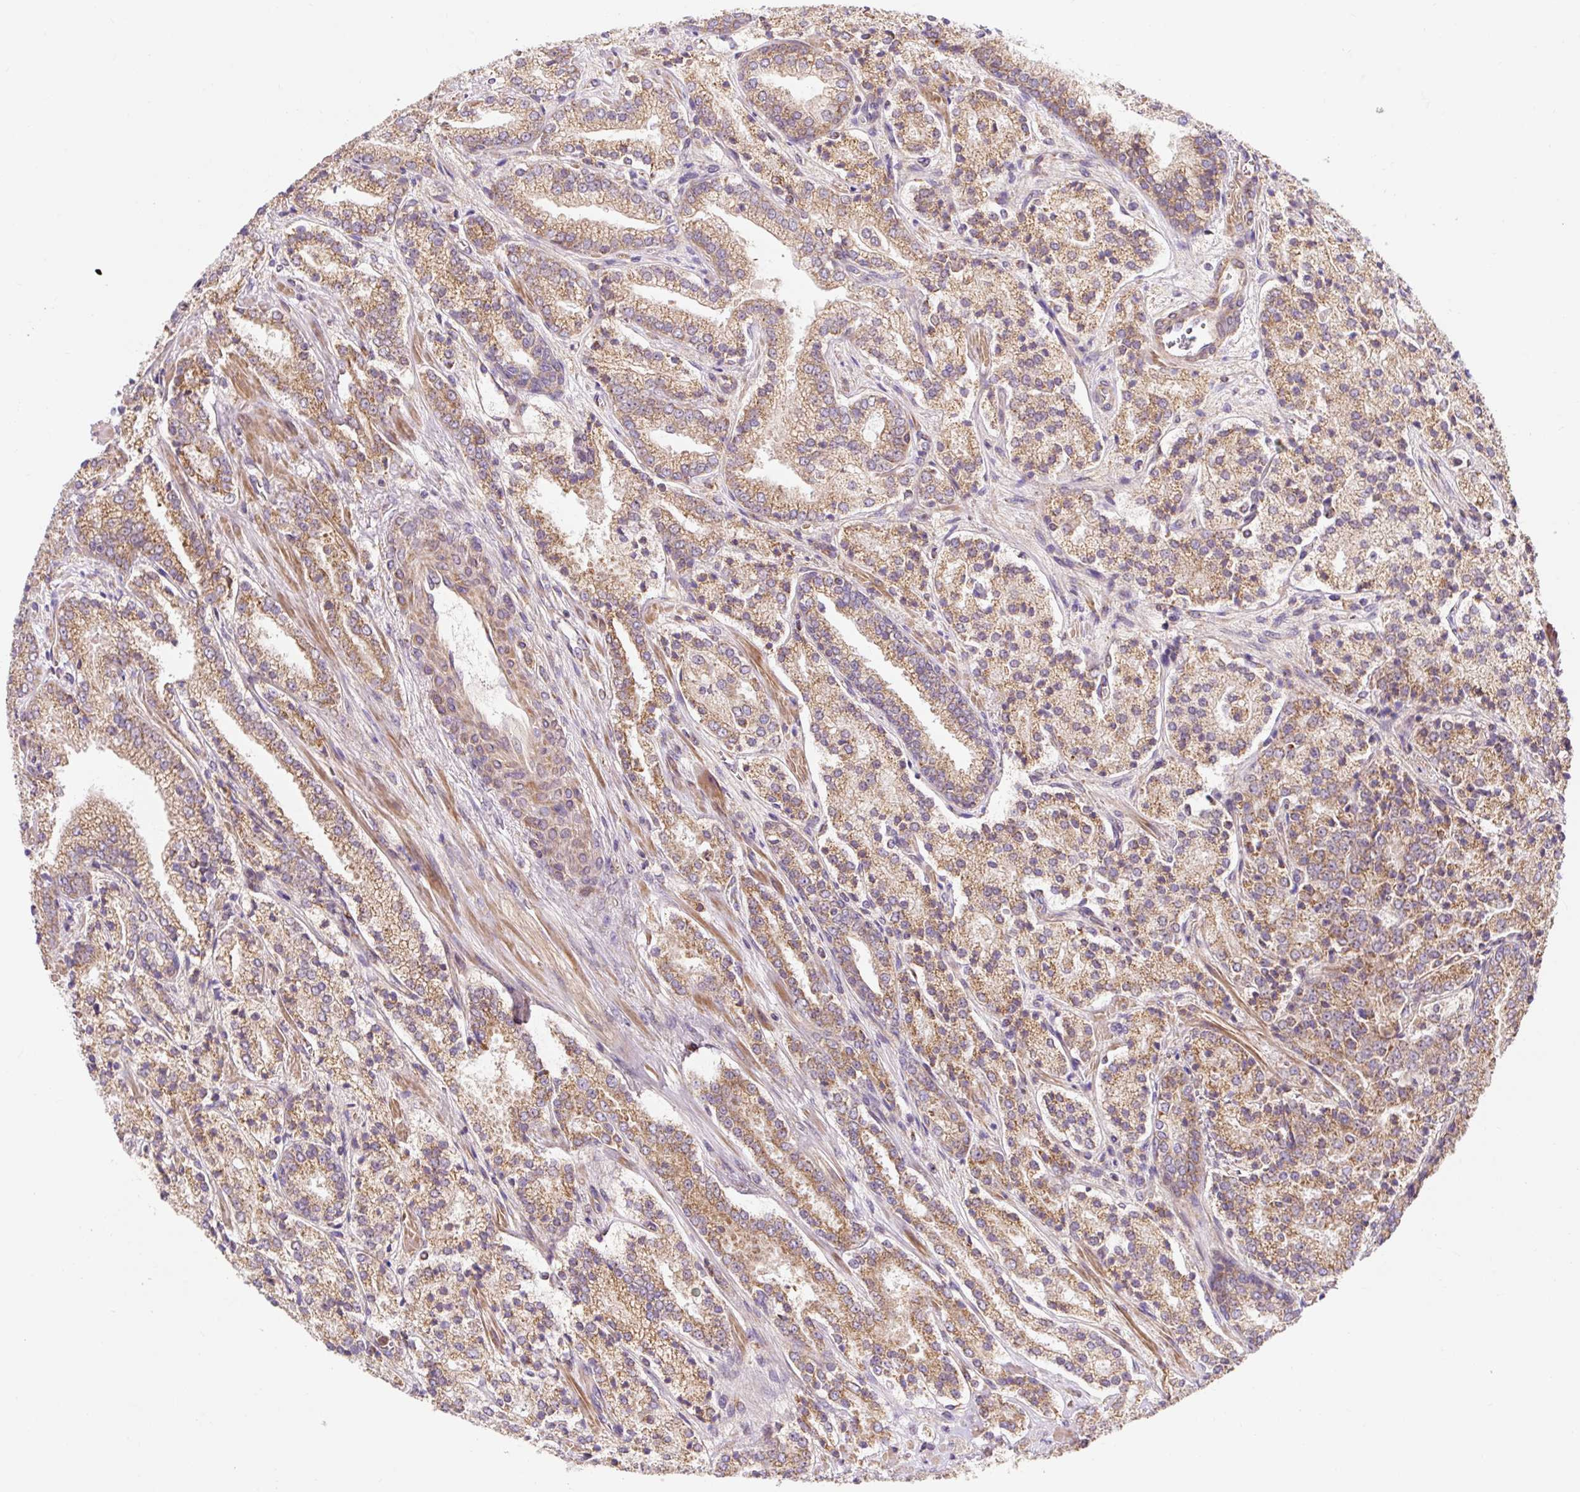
{"staining": {"intensity": "moderate", "quantity": ">75%", "location": "cytoplasmic/membranous"}, "tissue": "prostate cancer", "cell_type": "Tumor cells", "image_type": "cancer", "snomed": [{"axis": "morphology", "description": "Adenocarcinoma, High grade"}, {"axis": "topography", "description": "Prostate"}], "caption": "IHC photomicrograph of neoplastic tissue: human adenocarcinoma (high-grade) (prostate) stained using immunohistochemistry (IHC) shows medium levels of moderate protein expression localized specifically in the cytoplasmic/membranous of tumor cells, appearing as a cytoplasmic/membranous brown color.", "gene": "TRIAP1", "patient": {"sex": "male", "age": 63}}